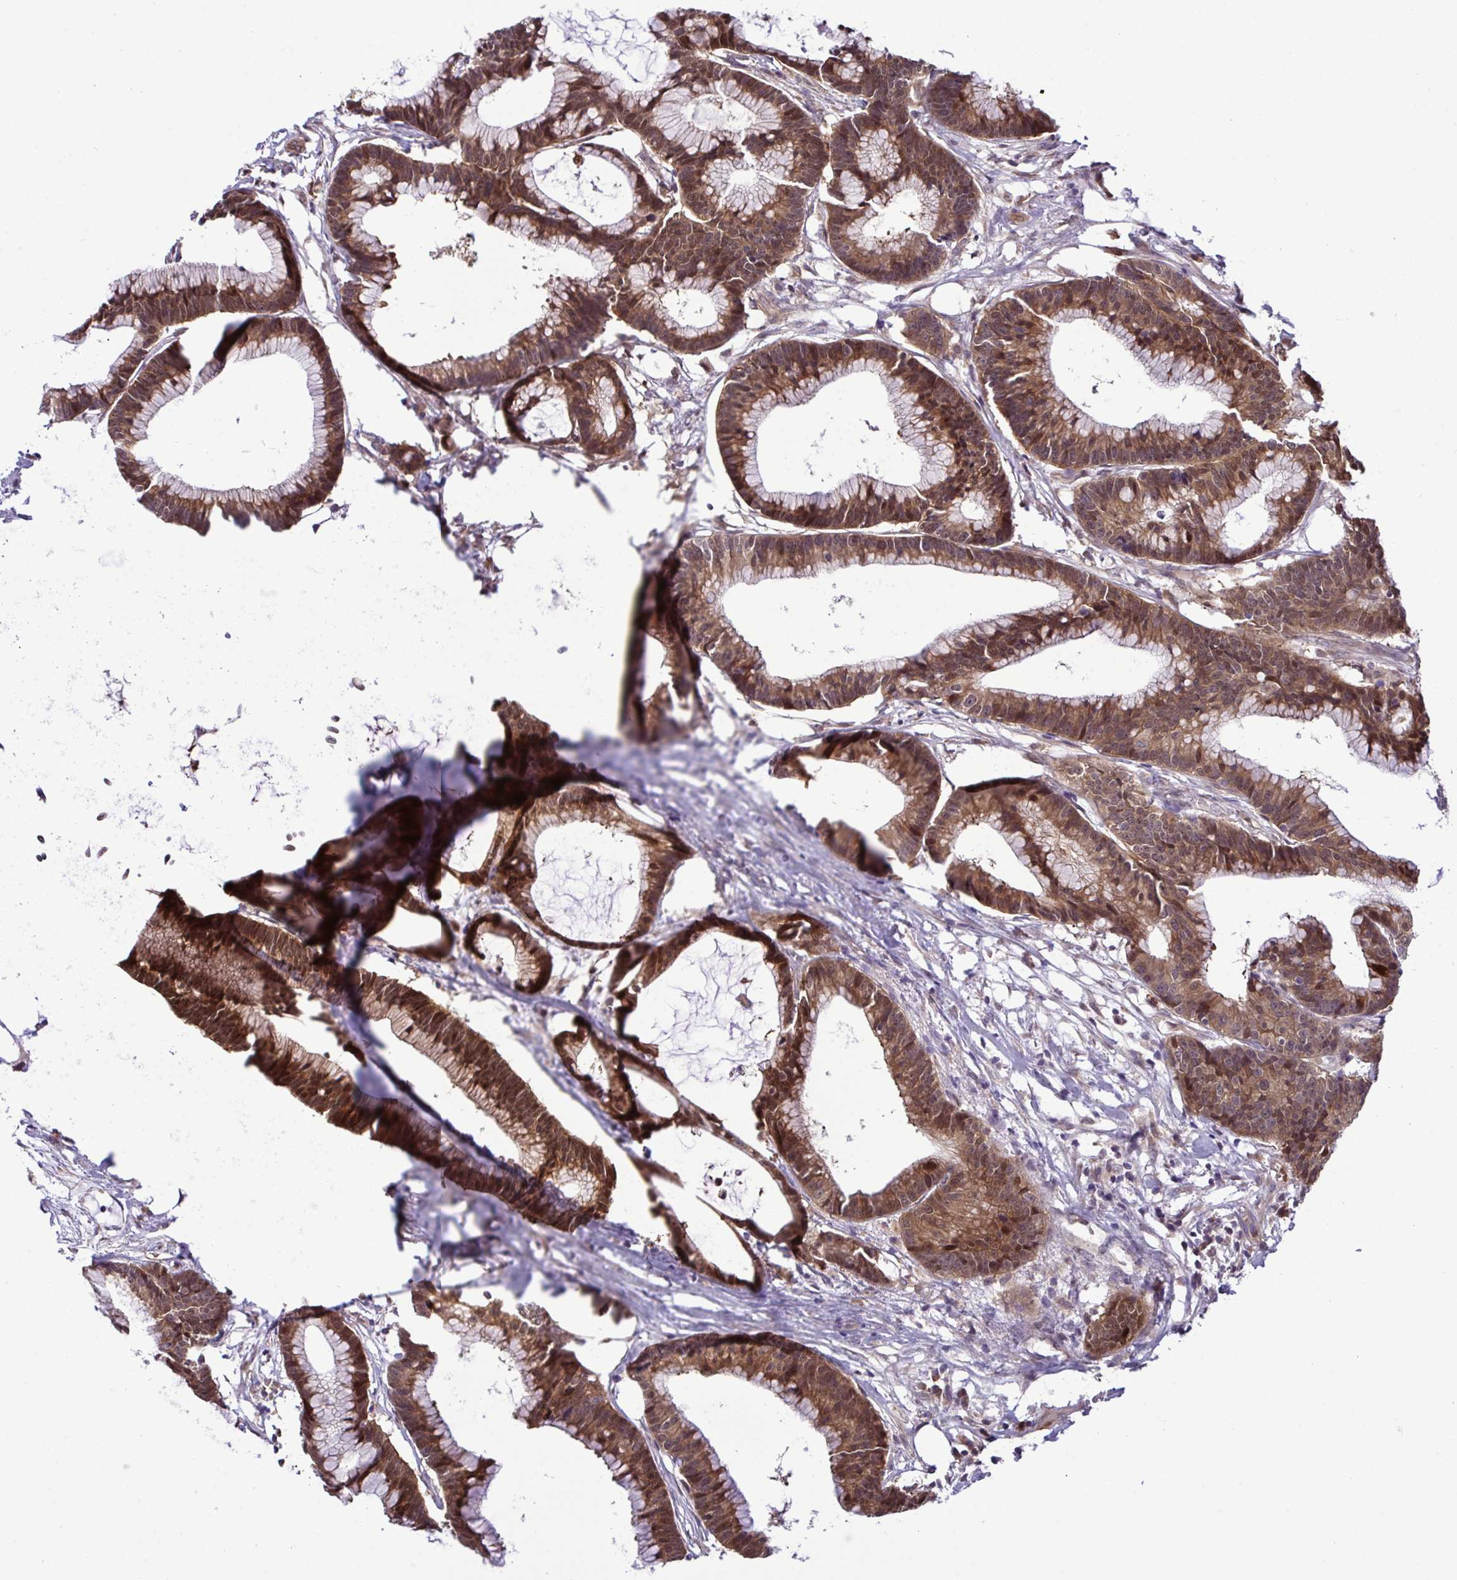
{"staining": {"intensity": "moderate", "quantity": ">75%", "location": "cytoplasmic/membranous,nuclear"}, "tissue": "colorectal cancer", "cell_type": "Tumor cells", "image_type": "cancer", "snomed": [{"axis": "morphology", "description": "Adenocarcinoma, NOS"}, {"axis": "topography", "description": "Colon"}], "caption": "About >75% of tumor cells in colorectal cancer reveal moderate cytoplasmic/membranous and nuclear protein expression as visualized by brown immunohistochemical staining.", "gene": "CMPK1", "patient": {"sex": "female", "age": 78}}